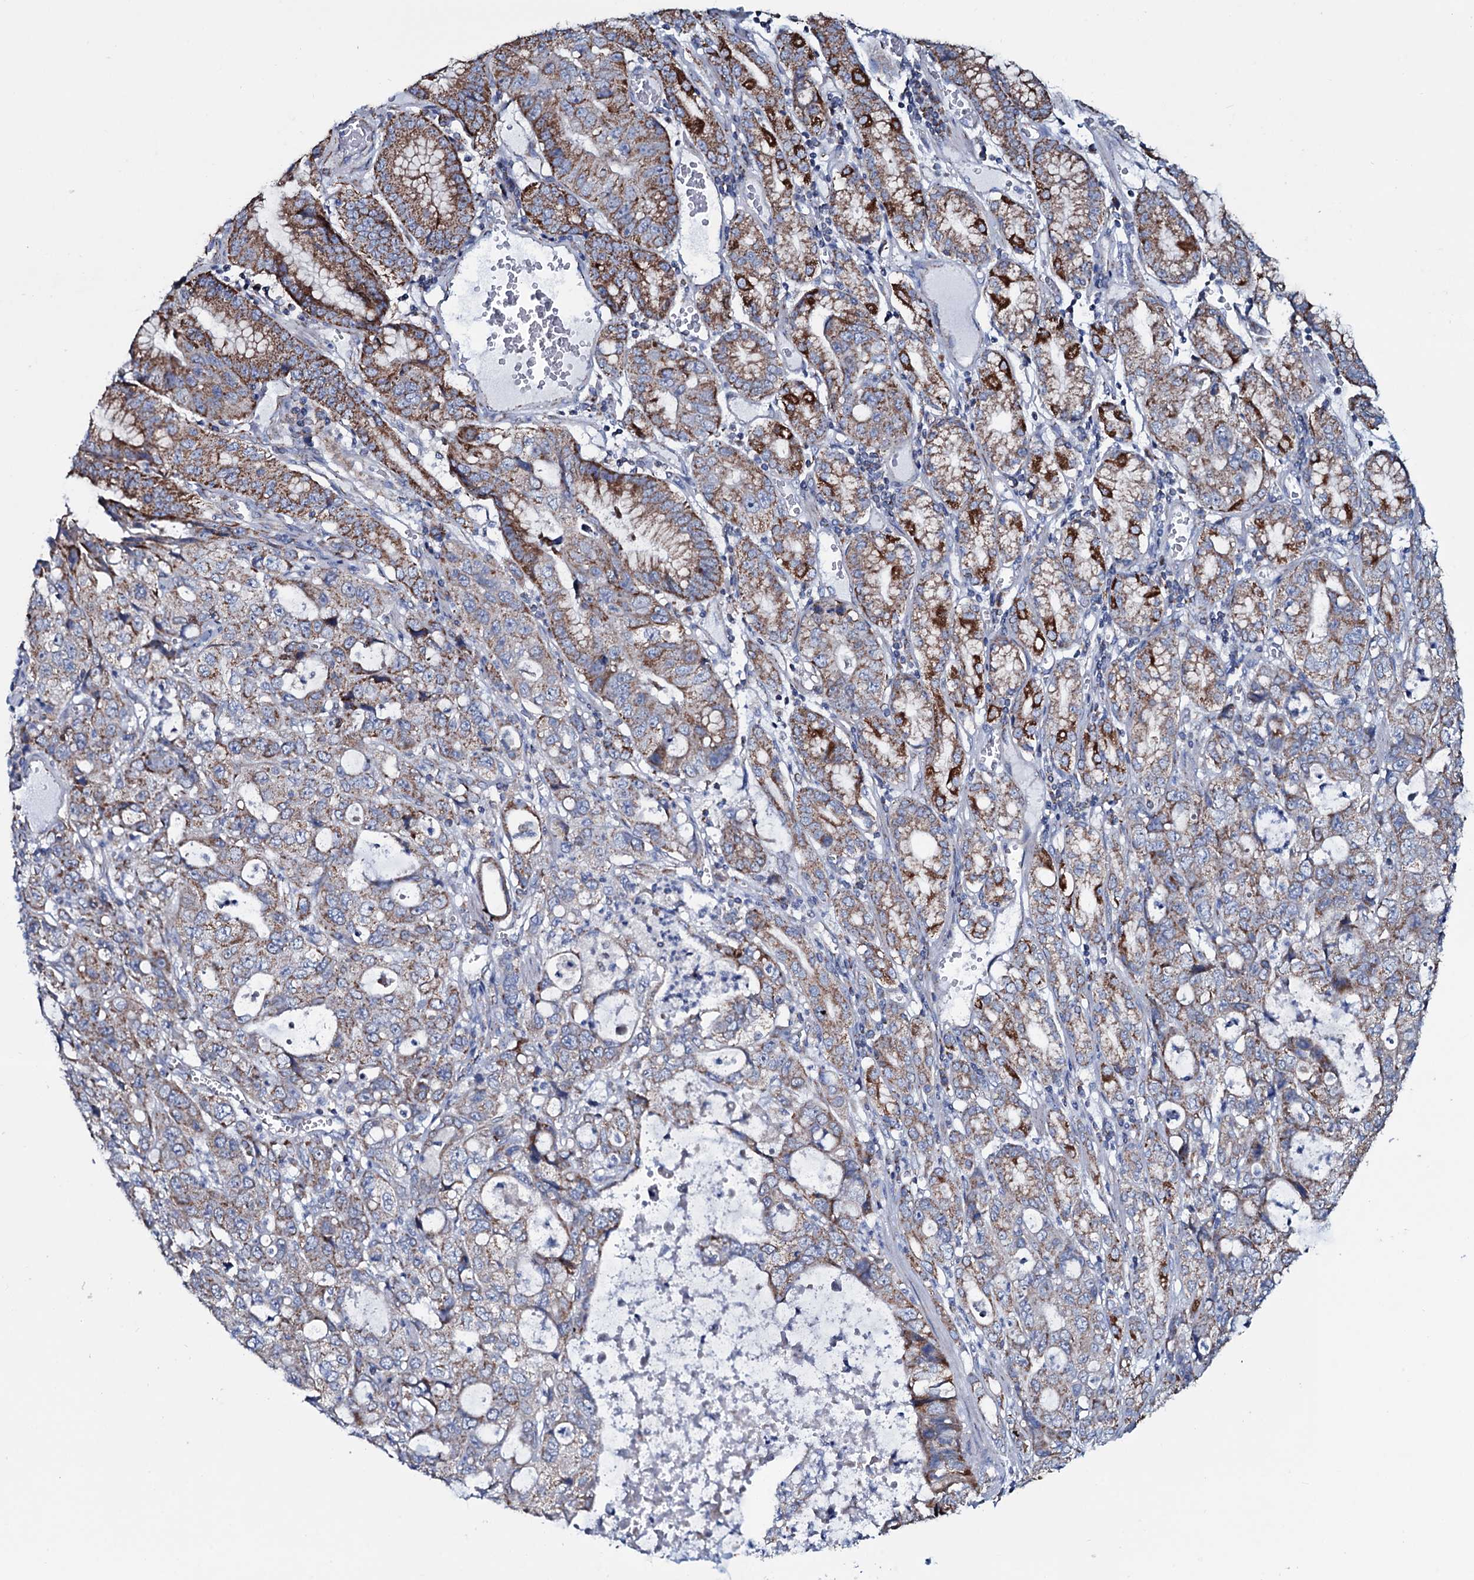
{"staining": {"intensity": "strong", "quantity": "25%-75%", "location": "cytoplasmic/membranous"}, "tissue": "stomach cancer", "cell_type": "Tumor cells", "image_type": "cancer", "snomed": [{"axis": "morphology", "description": "Adenocarcinoma, NOS"}, {"axis": "topography", "description": "Stomach, upper"}], "caption": "An image of human adenocarcinoma (stomach) stained for a protein shows strong cytoplasmic/membranous brown staining in tumor cells.", "gene": "MRPS35", "patient": {"sex": "female", "age": 52}}